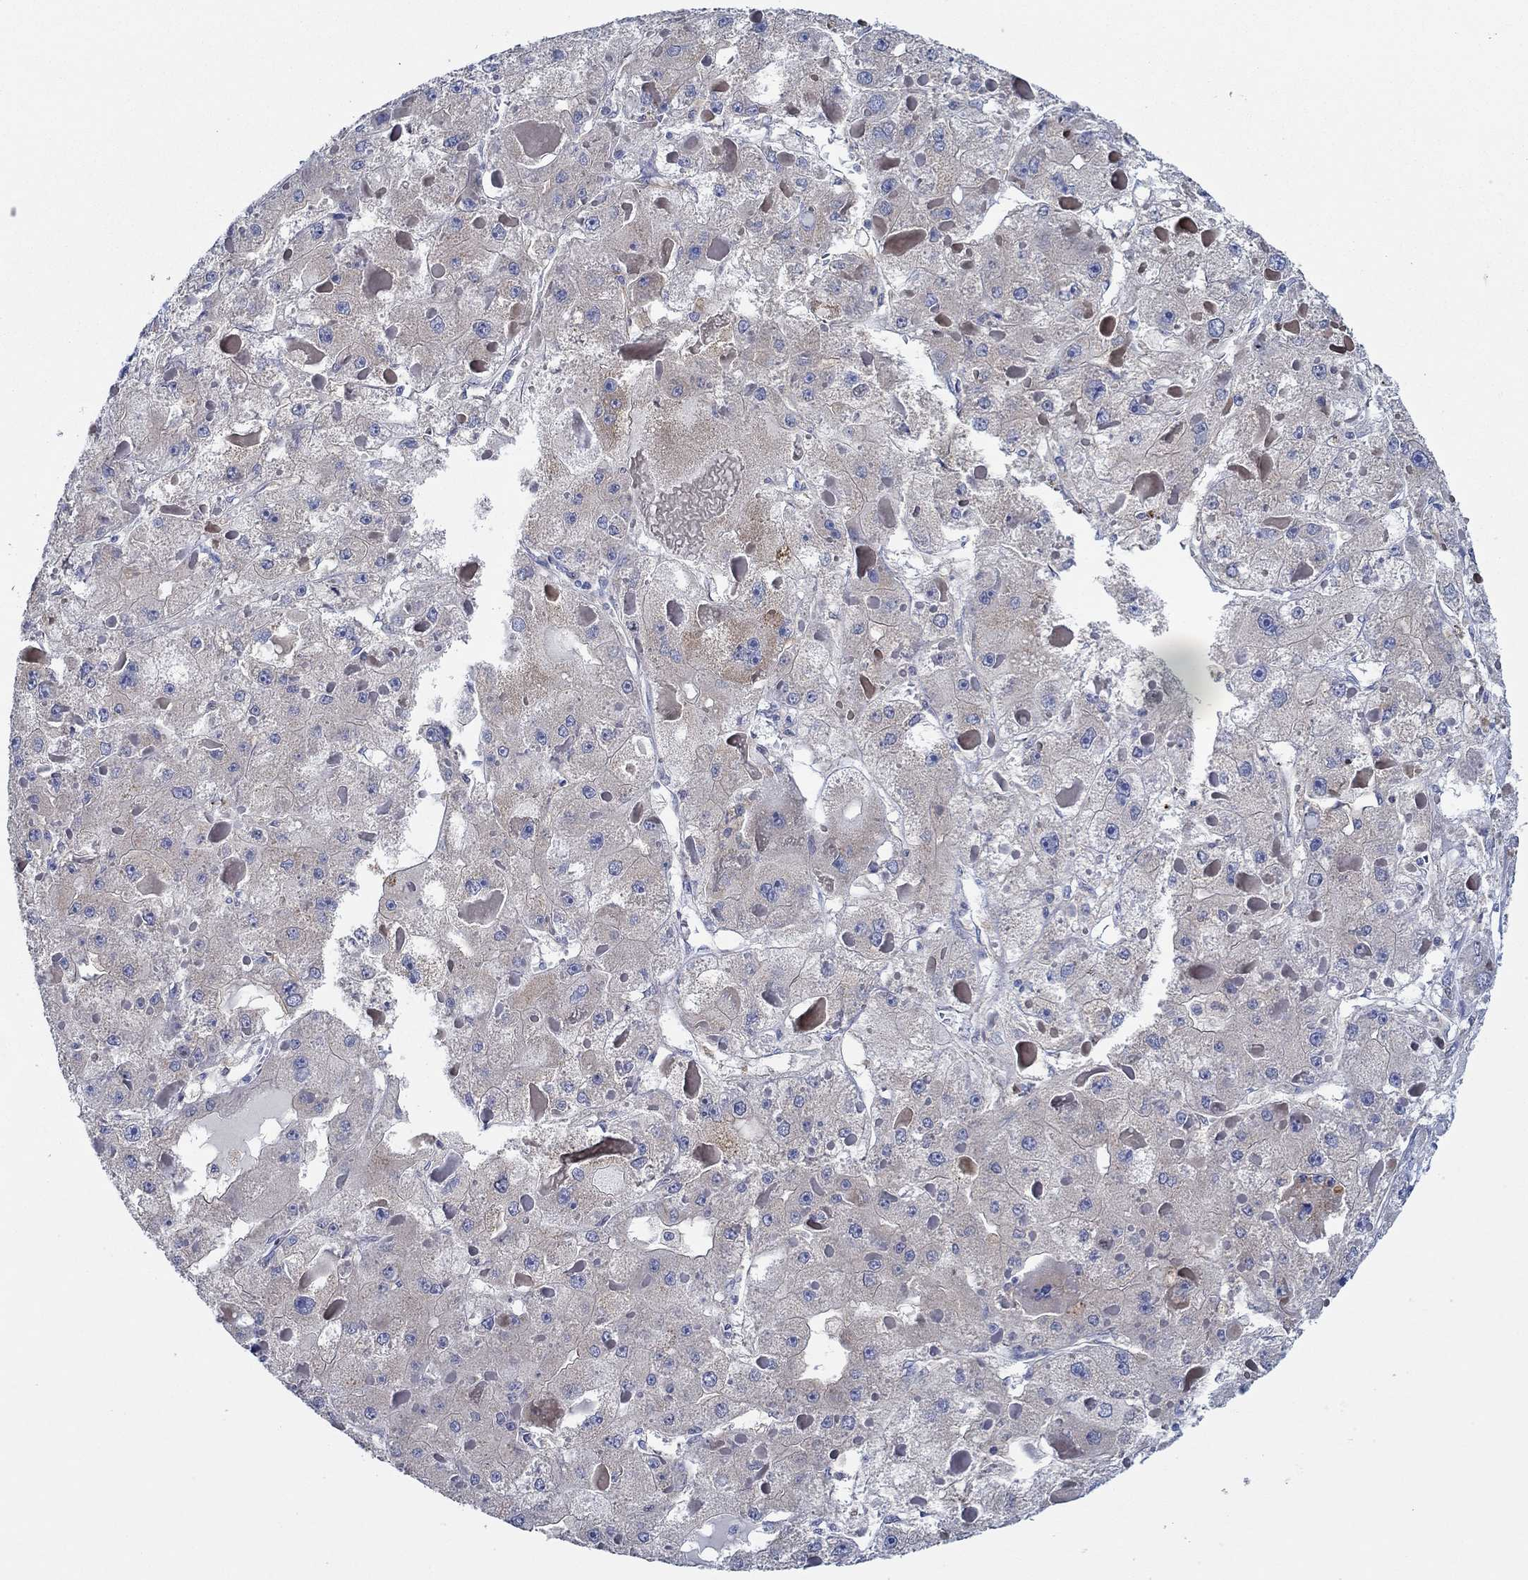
{"staining": {"intensity": "negative", "quantity": "none", "location": "none"}, "tissue": "liver cancer", "cell_type": "Tumor cells", "image_type": "cancer", "snomed": [{"axis": "morphology", "description": "Carcinoma, Hepatocellular, NOS"}, {"axis": "topography", "description": "Liver"}], "caption": "There is no significant expression in tumor cells of hepatocellular carcinoma (liver). Brightfield microscopy of immunohistochemistry (IHC) stained with DAB (brown) and hematoxylin (blue), captured at high magnification.", "gene": "SLC27A3", "patient": {"sex": "female", "age": 73}}